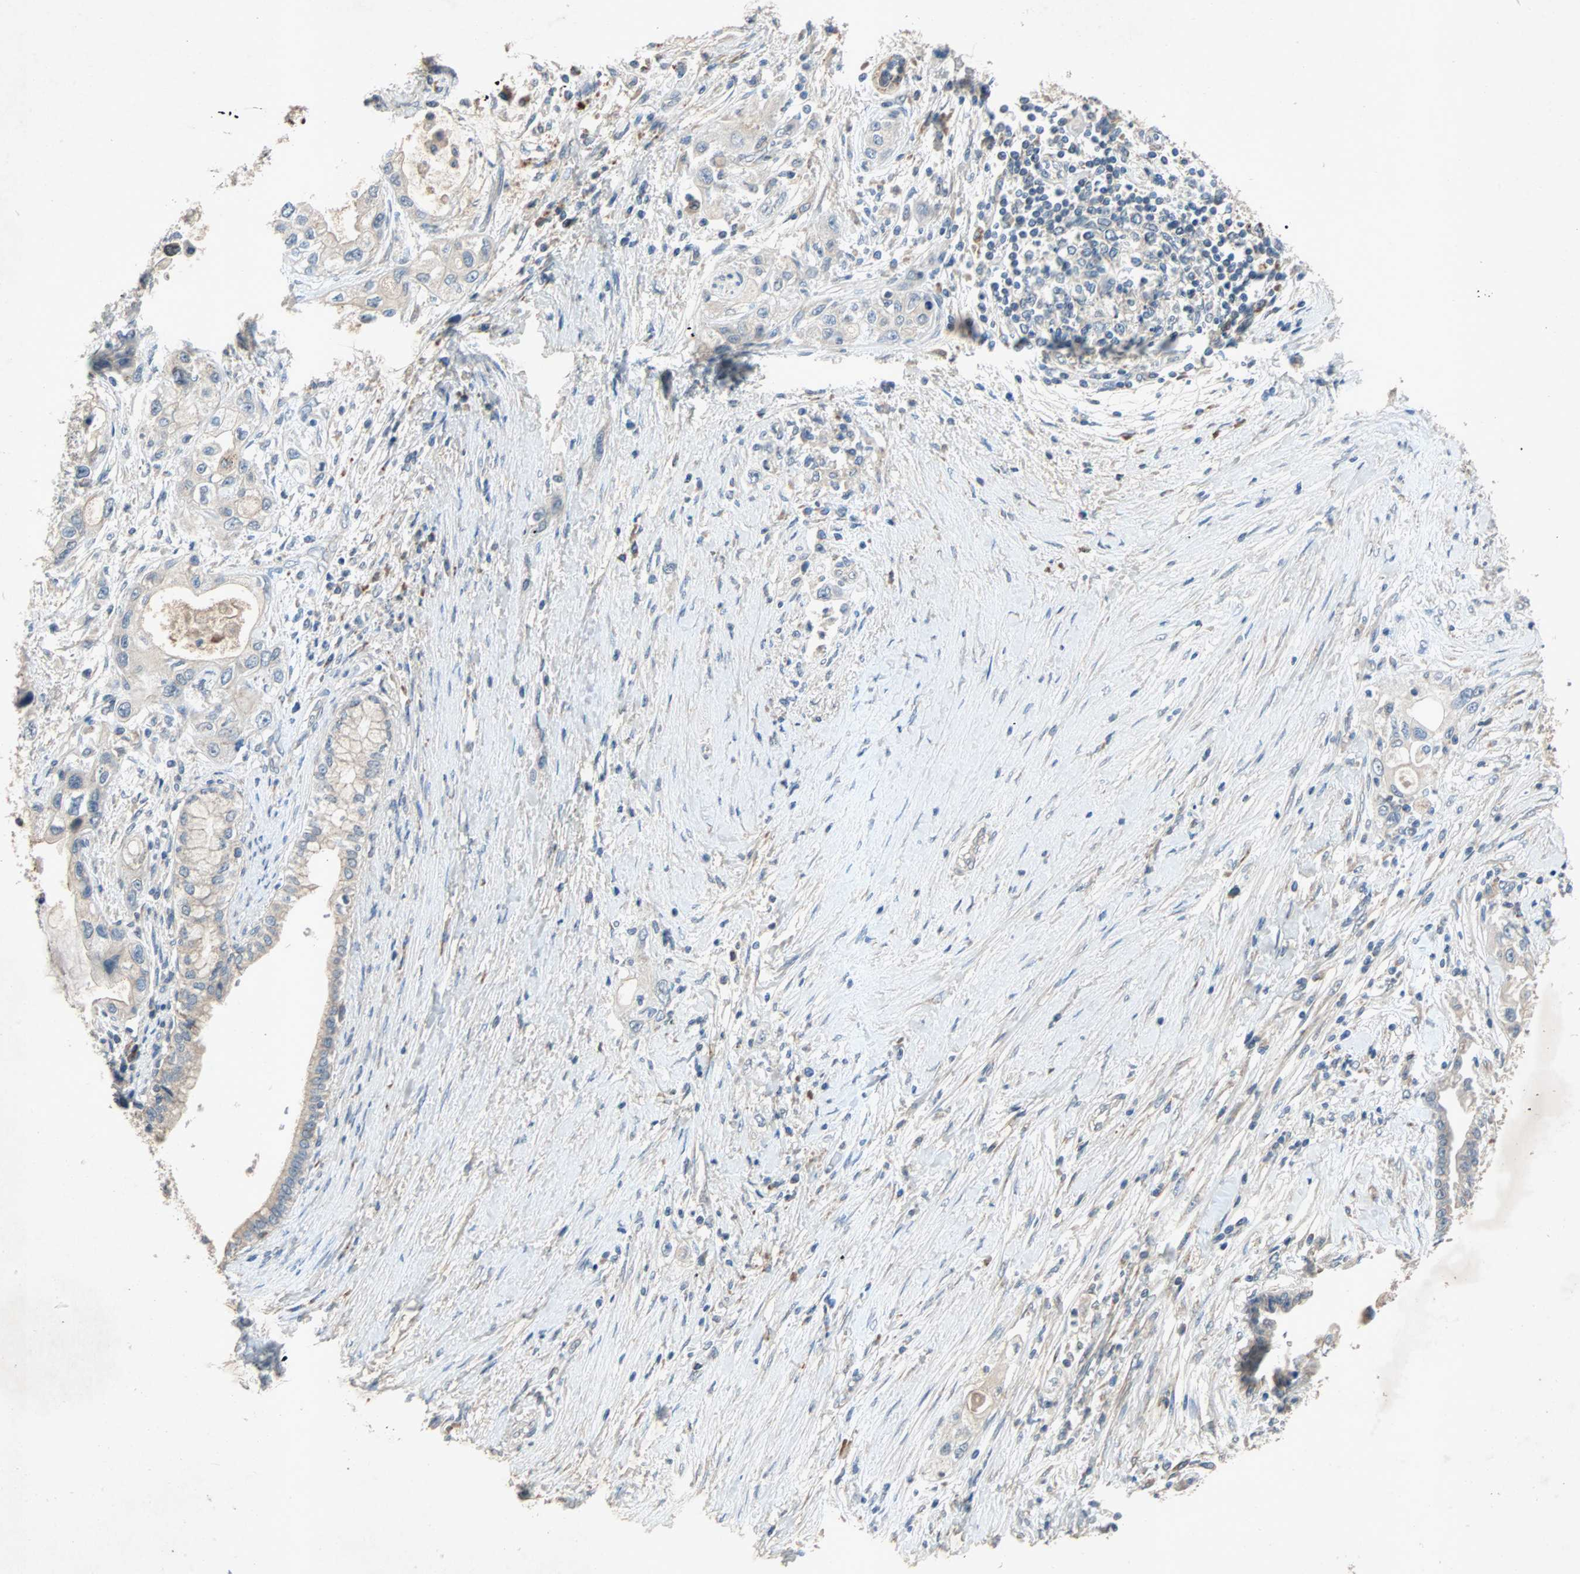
{"staining": {"intensity": "weak", "quantity": "25%-75%", "location": "cytoplasmic/membranous"}, "tissue": "pancreatic cancer", "cell_type": "Tumor cells", "image_type": "cancer", "snomed": [{"axis": "morphology", "description": "Adenocarcinoma, NOS"}, {"axis": "topography", "description": "Pancreas"}], "caption": "DAB (3,3'-diaminobenzidine) immunohistochemical staining of human pancreatic cancer (adenocarcinoma) displays weak cytoplasmic/membranous protein positivity in about 25%-75% of tumor cells.", "gene": "XYLT1", "patient": {"sex": "female", "age": 70}}